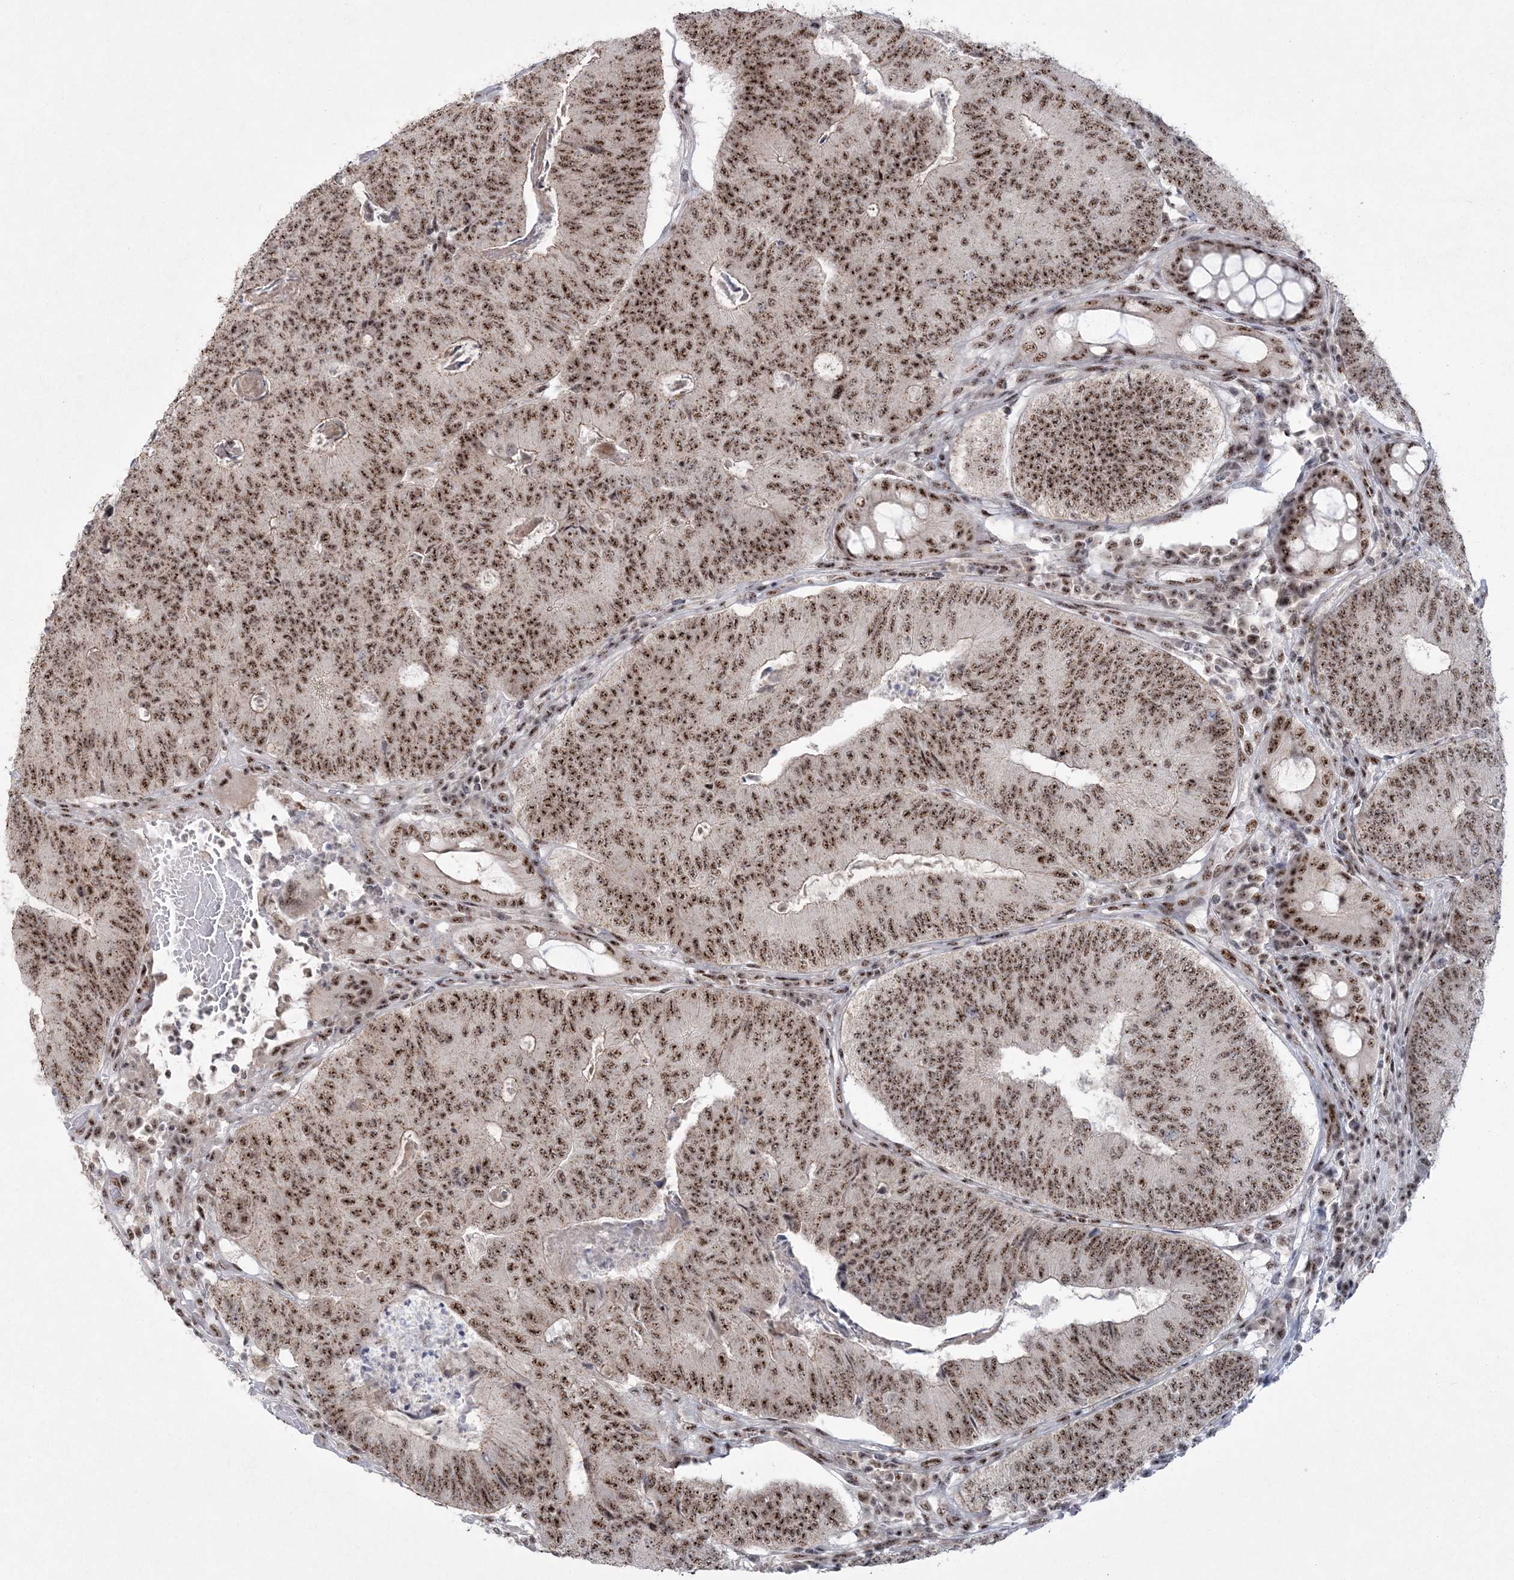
{"staining": {"intensity": "moderate", "quantity": ">75%", "location": "nuclear"}, "tissue": "colorectal cancer", "cell_type": "Tumor cells", "image_type": "cancer", "snomed": [{"axis": "morphology", "description": "Adenocarcinoma, NOS"}, {"axis": "topography", "description": "Colon"}], "caption": "DAB (3,3'-diaminobenzidine) immunohistochemical staining of human adenocarcinoma (colorectal) shows moderate nuclear protein expression in approximately >75% of tumor cells.", "gene": "KDM6B", "patient": {"sex": "female", "age": 67}}